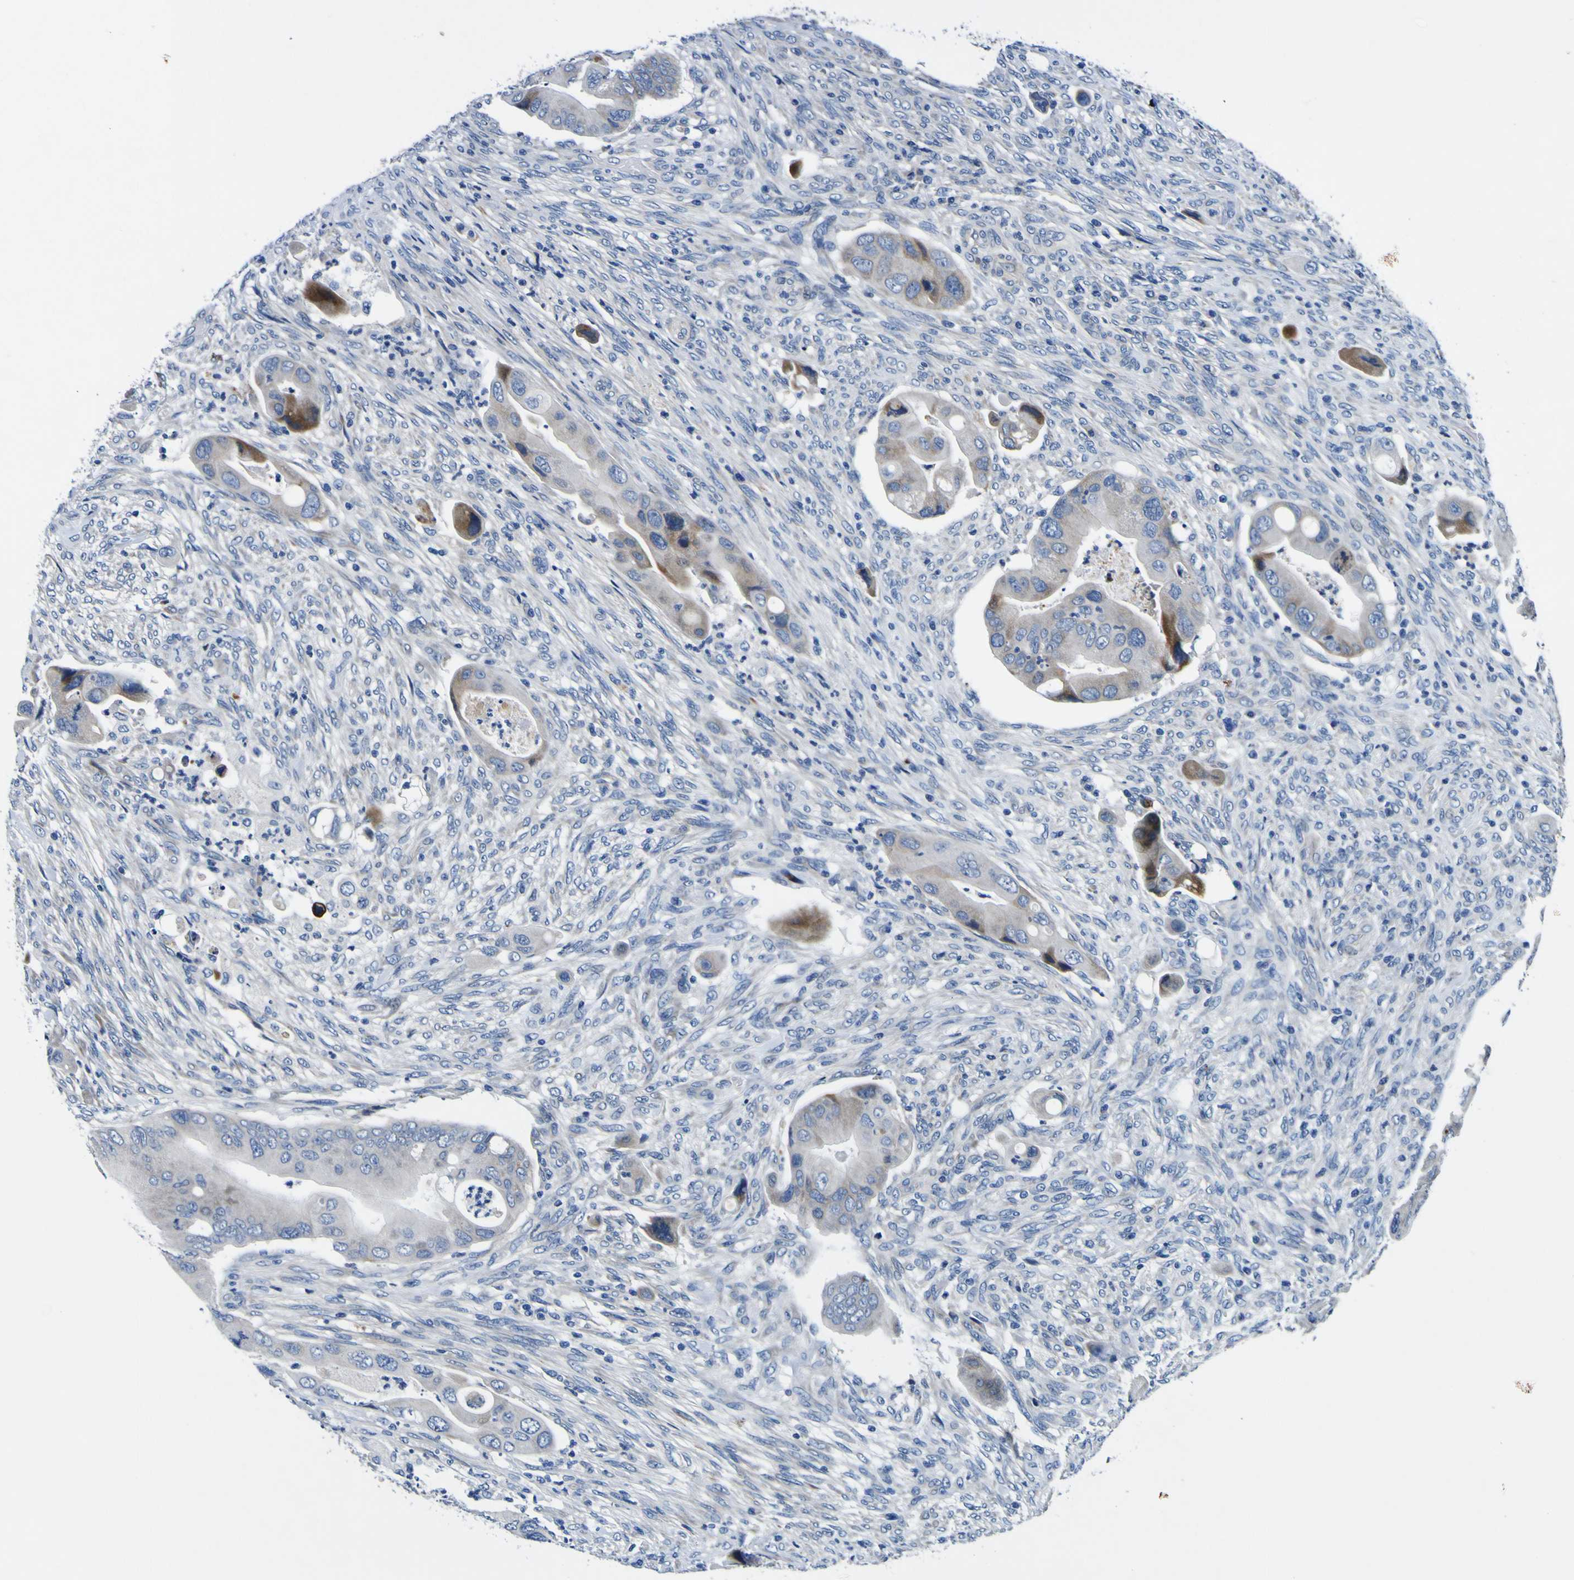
{"staining": {"intensity": "moderate", "quantity": "<25%", "location": "cytoplasmic/membranous"}, "tissue": "colorectal cancer", "cell_type": "Tumor cells", "image_type": "cancer", "snomed": [{"axis": "morphology", "description": "Adenocarcinoma, NOS"}, {"axis": "topography", "description": "Rectum"}], "caption": "Colorectal cancer (adenocarcinoma) stained with a brown dye reveals moderate cytoplasmic/membranous positive positivity in approximately <25% of tumor cells.", "gene": "AGAP3", "patient": {"sex": "female", "age": 57}}